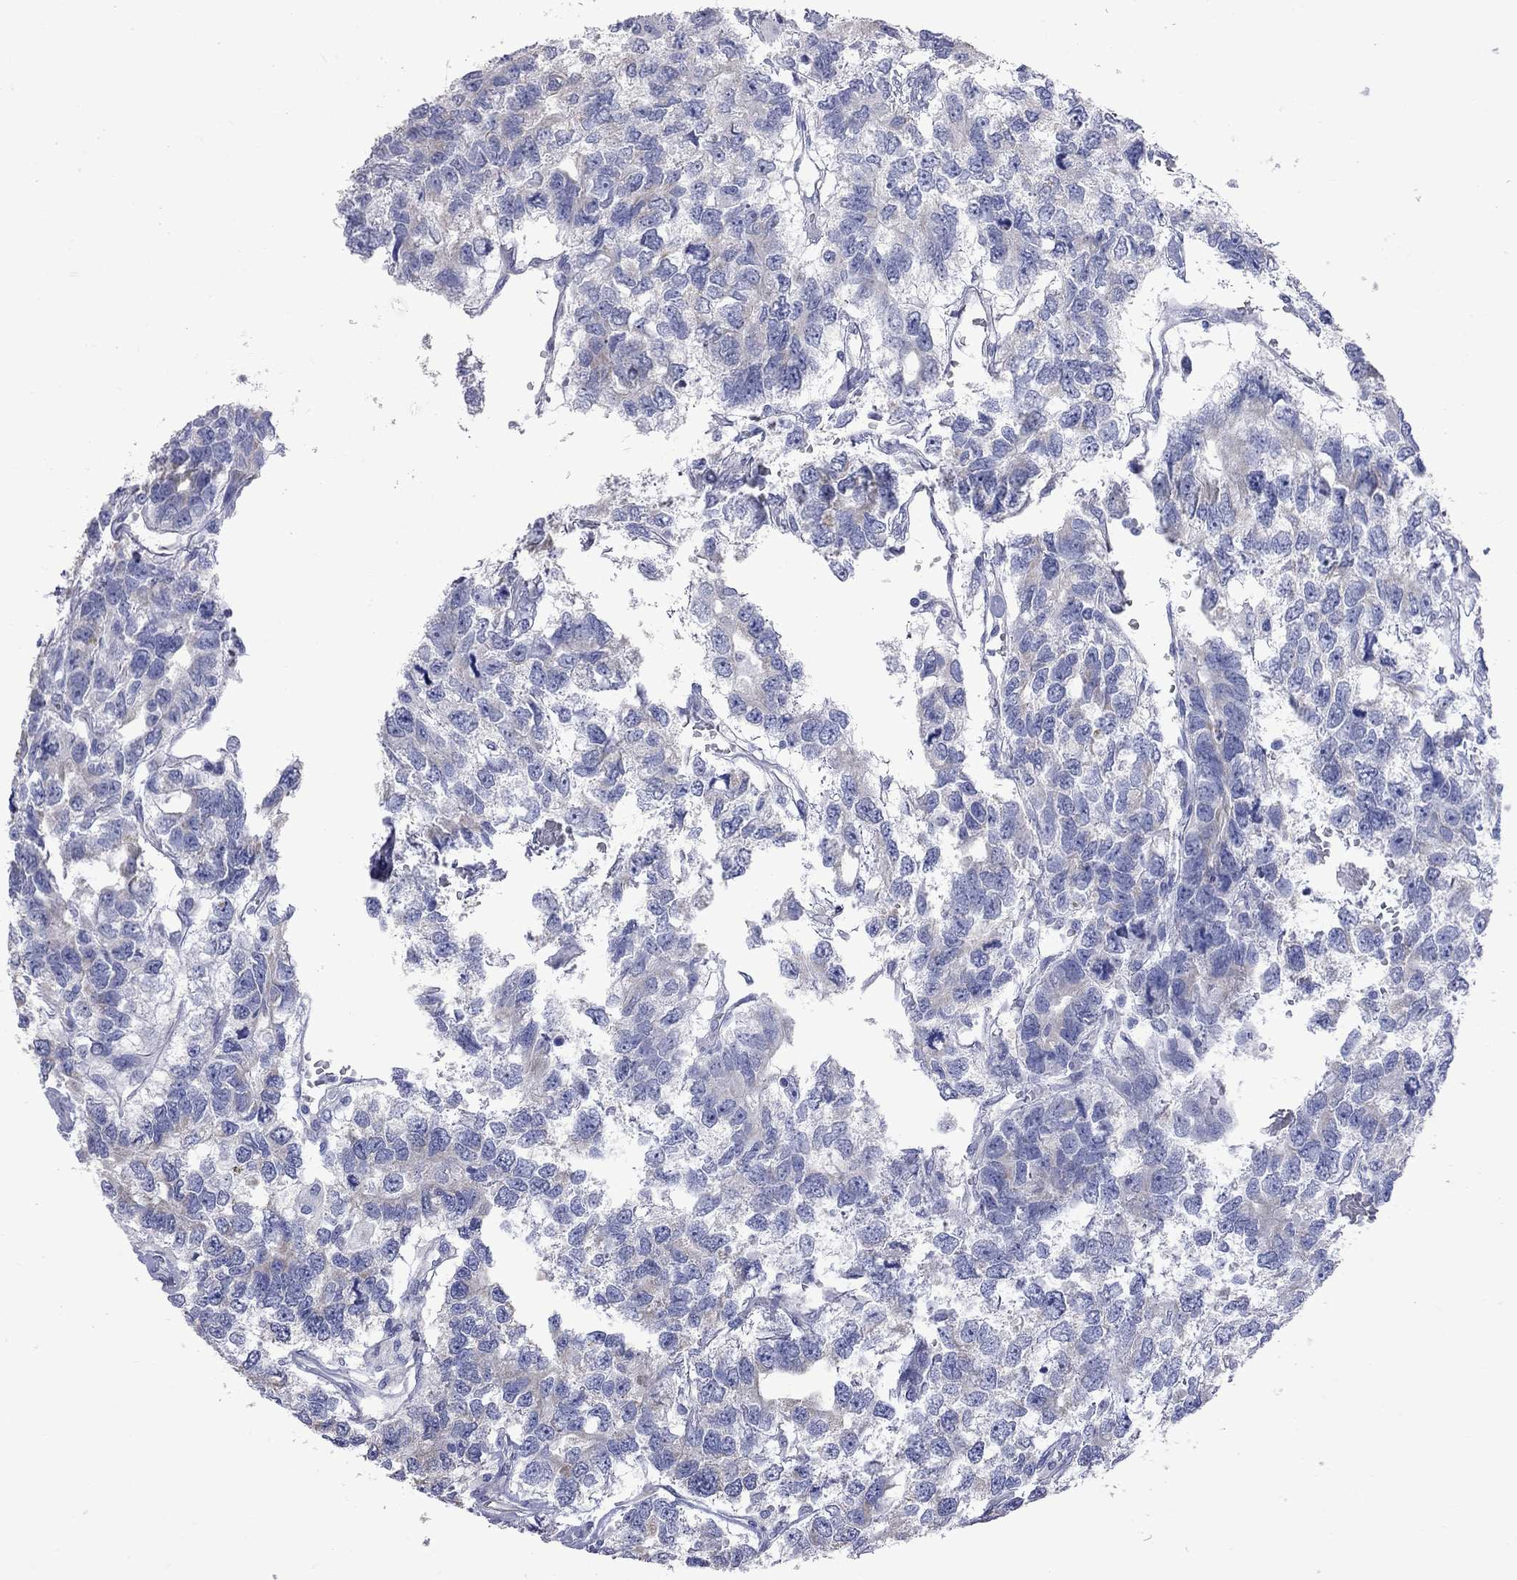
{"staining": {"intensity": "negative", "quantity": "none", "location": "none"}, "tissue": "testis cancer", "cell_type": "Tumor cells", "image_type": "cancer", "snomed": [{"axis": "morphology", "description": "Seminoma, NOS"}, {"axis": "topography", "description": "Testis"}], "caption": "There is no significant staining in tumor cells of testis cancer (seminoma).", "gene": "KCND2", "patient": {"sex": "male", "age": 52}}